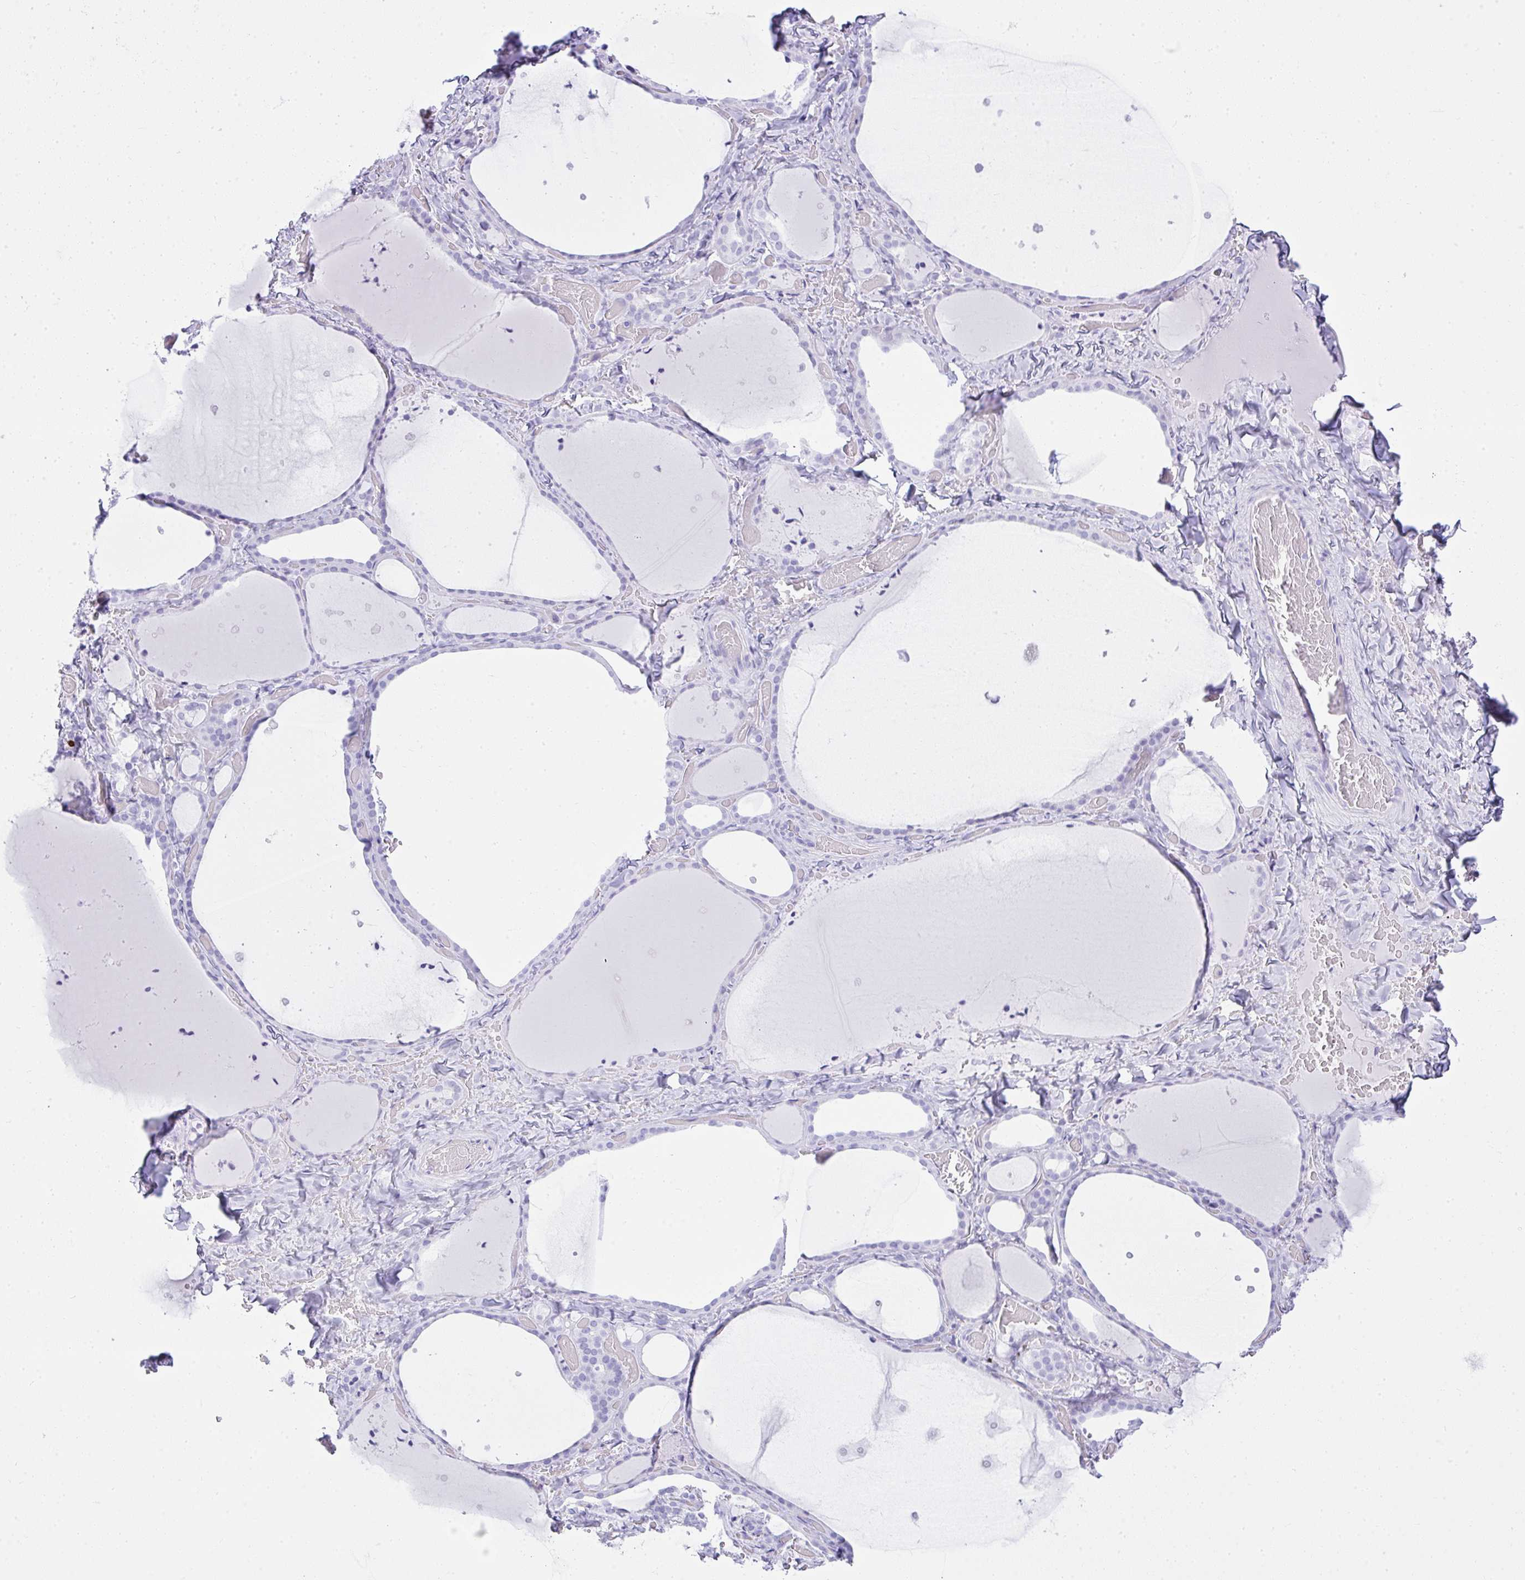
{"staining": {"intensity": "negative", "quantity": "none", "location": "none"}, "tissue": "thyroid gland", "cell_type": "Glandular cells", "image_type": "normal", "snomed": [{"axis": "morphology", "description": "Normal tissue, NOS"}, {"axis": "topography", "description": "Thyroid gland"}], "caption": "The micrograph demonstrates no staining of glandular cells in normal thyroid gland. (Immunohistochemistry, brightfield microscopy, high magnification).", "gene": "CDADC1", "patient": {"sex": "female", "age": 36}}